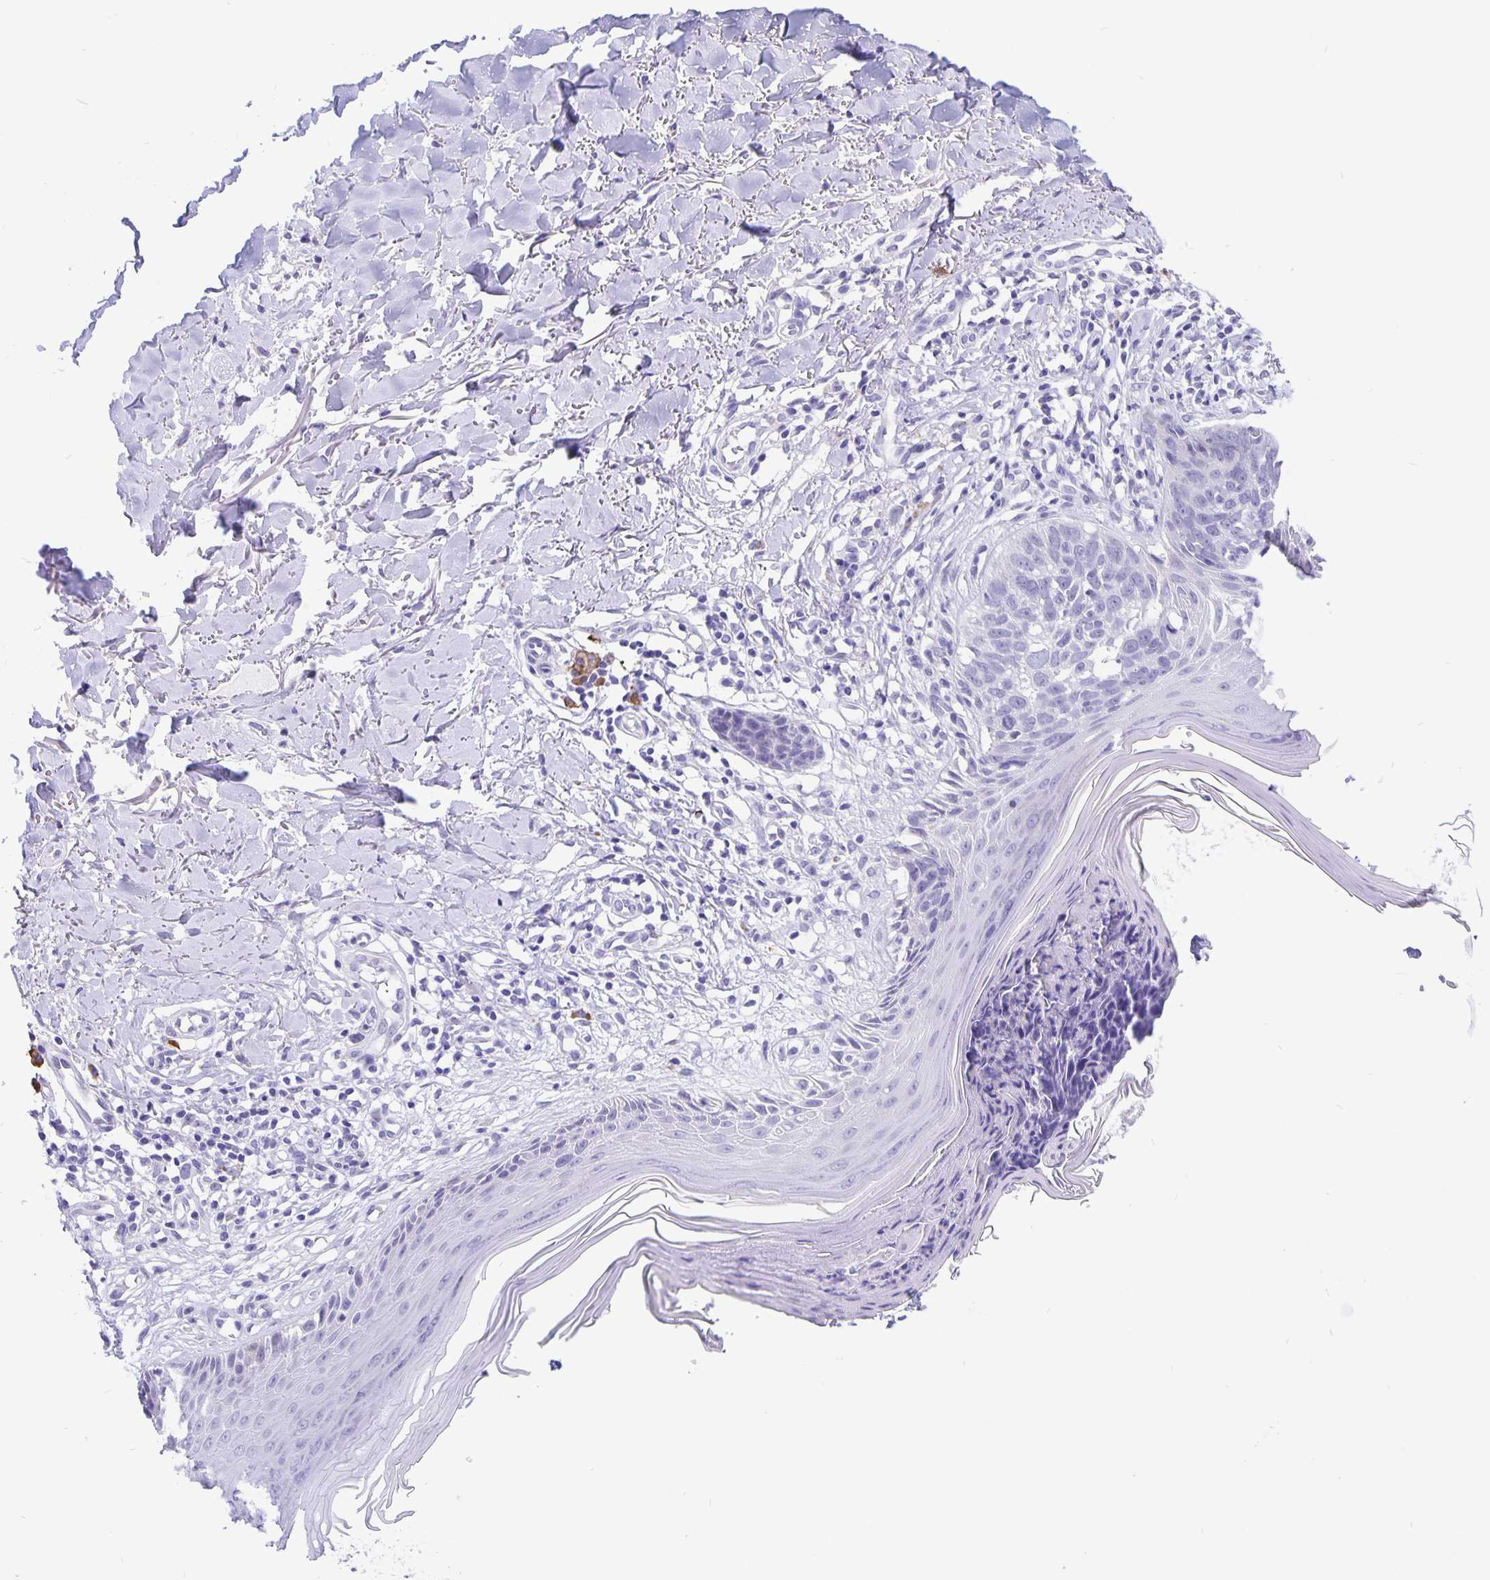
{"staining": {"intensity": "negative", "quantity": "none", "location": "none"}, "tissue": "skin cancer", "cell_type": "Tumor cells", "image_type": "cancer", "snomed": [{"axis": "morphology", "description": "Basal cell carcinoma"}, {"axis": "topography", "description": "Skin"}], "caption": "Protein analysis of skin cancer reveals no significant staining in tumor cells.", "gene": "ERMN", "patient": {"sex": "female", "age": 45}}